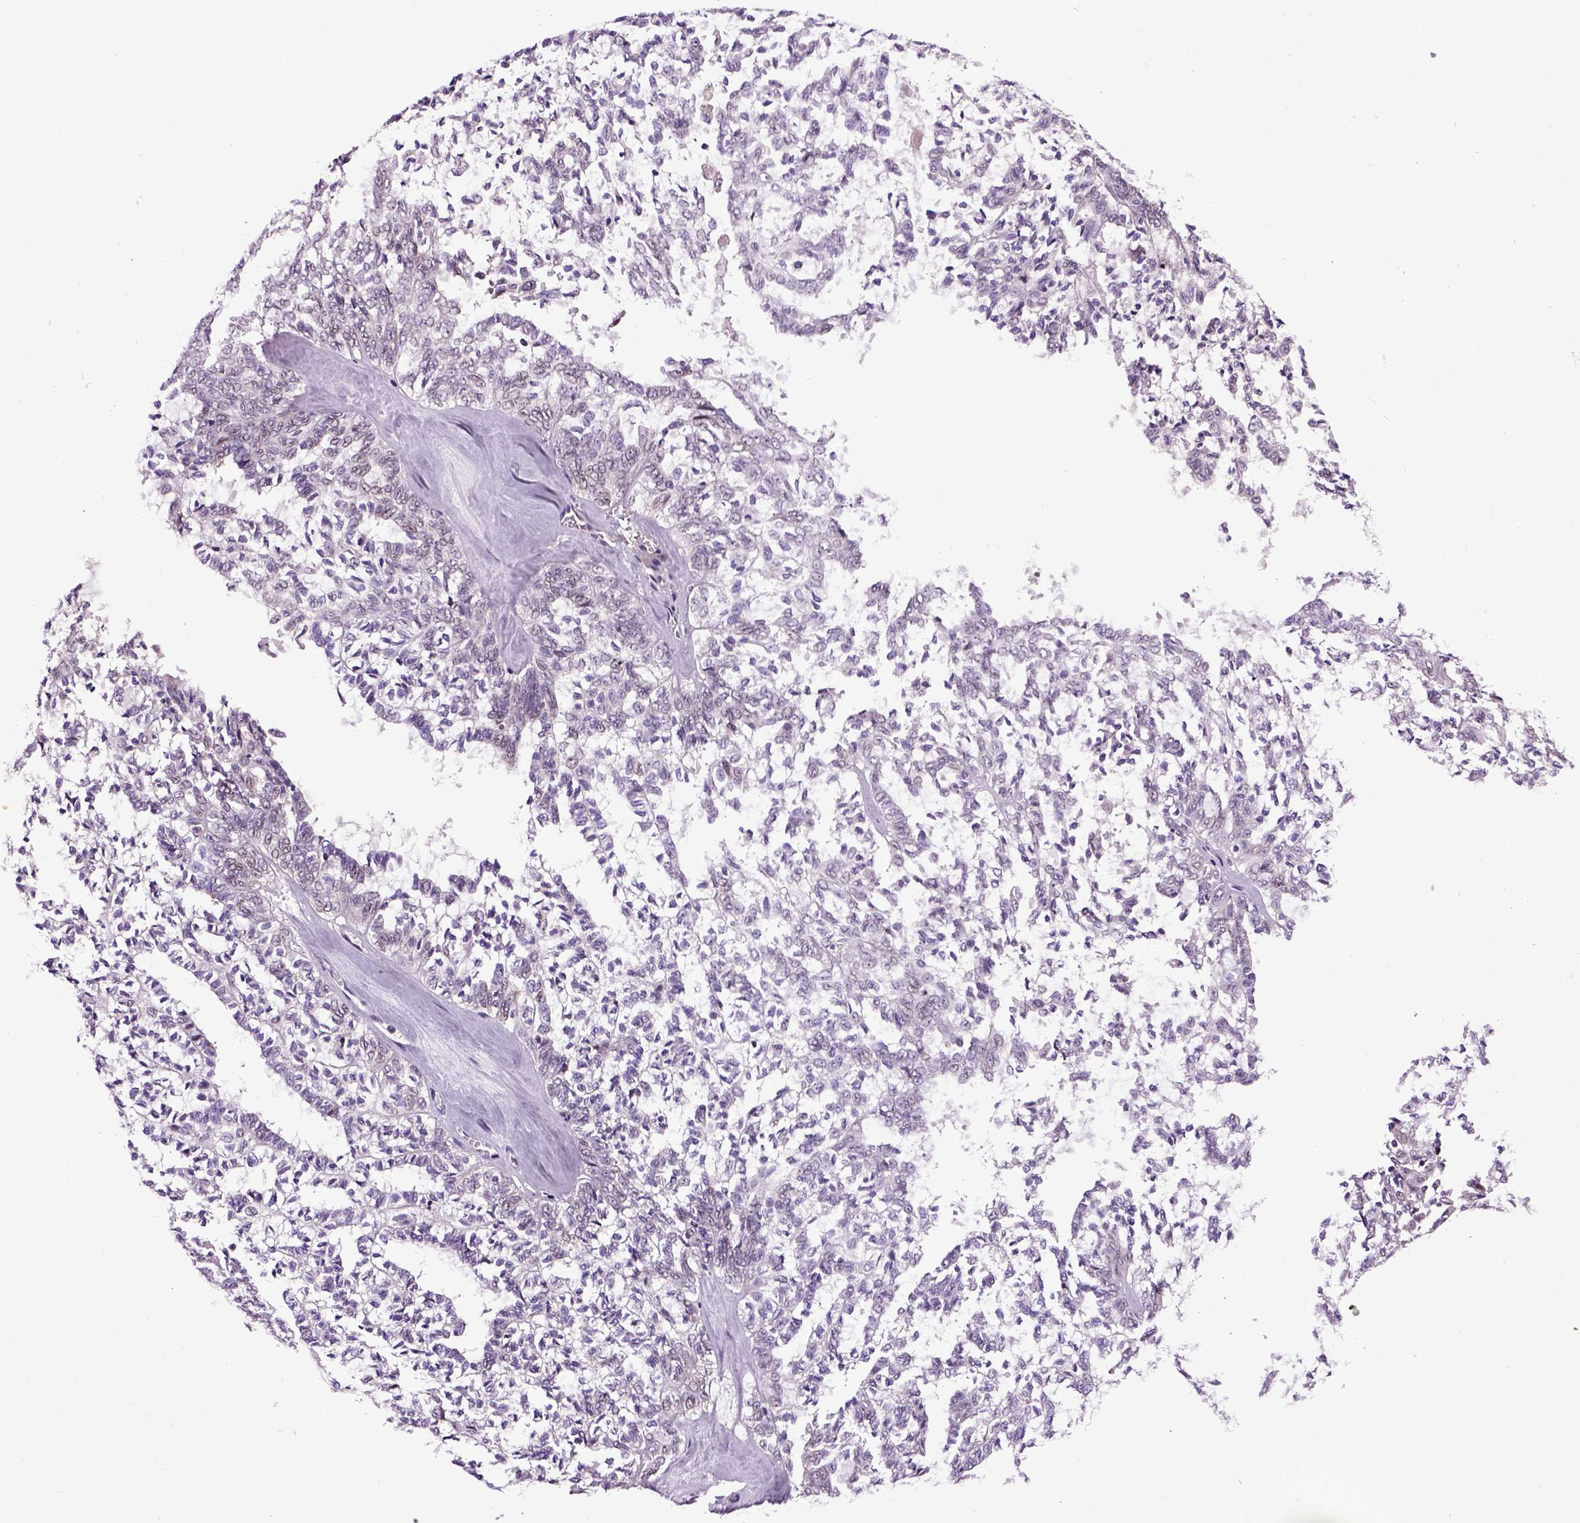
{"staining": {"intensity": "negative", "quantity": "none", "location": "none"}, "tissue": "ovarian cancer", "cell_type": "Tumor cells", "image_type": "cancer", "snomed": [{"axis": "morphology", "description": "Cystadenocarcinoma, serous, NOS"}, {"axis": "topography", "description": "Ovary"}], "caption": "Tumor cells are negative for brown protein staining in ovarian cancer (serous cystadenocarcinoma).", "gene": "RAB43", "patient": {"sex": "female", "age": 71}}